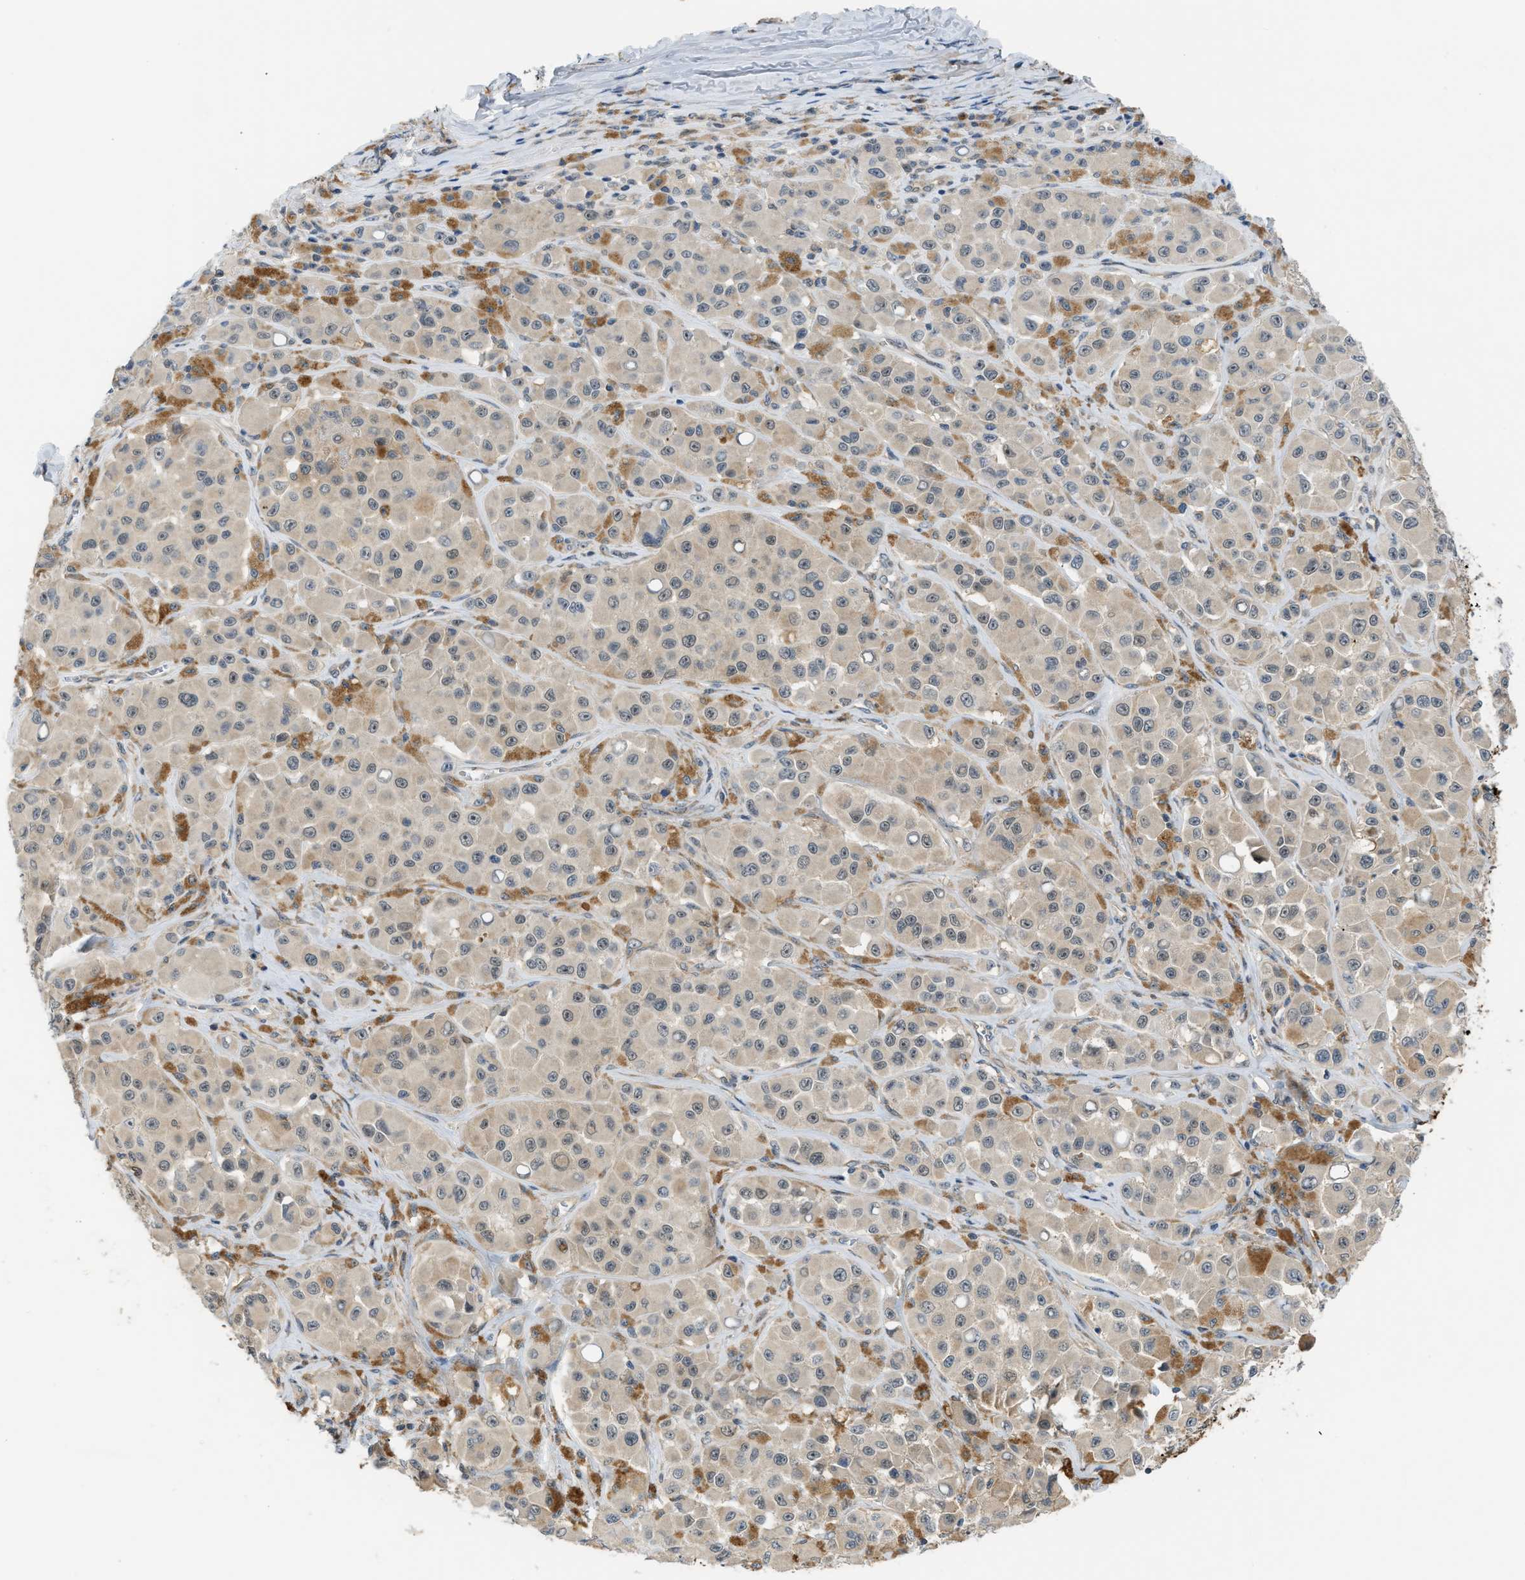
{"staining": {"intensity": "weak", "quantity": ">75%", "location": "cytoplasmic/membranous"}, "tissue": "melanoma", "cell_type": "Tumor cells", "image_type": "cancer", "snomed": [{"axis": "morphology", "description": "Malignant melanoma, NOS"}, {"axis": "topography", "description": "Skin"}], "caption": "Immunohistochemical staining of human melanoma shows weak cytoplasmic/membranous protein expression in approximately >75% of tumor cells.", "gene": "TRAK2", "patient": {"sex": "male", "age": 84}}